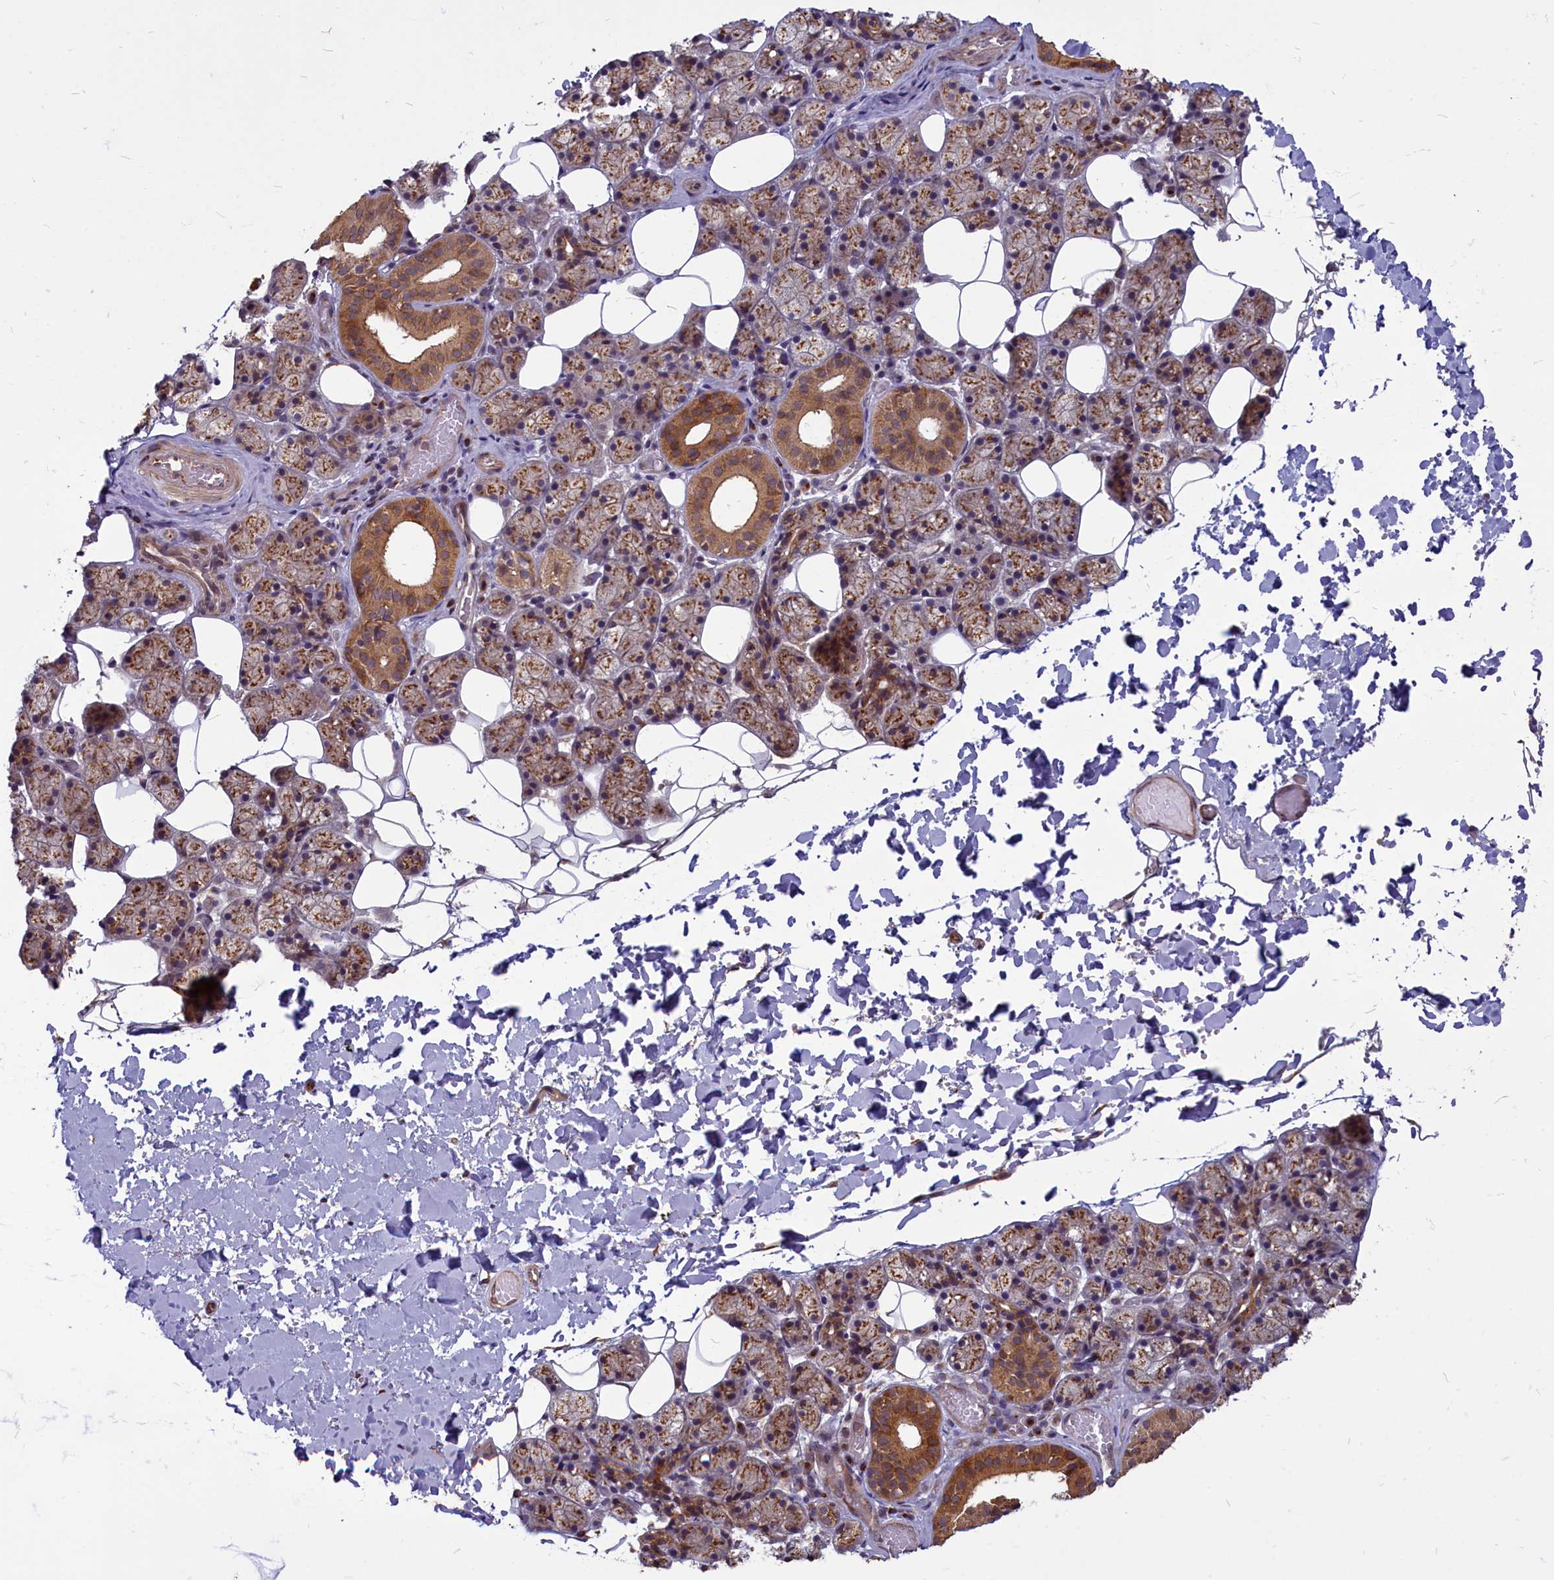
{"staining": {"intensity": "moderate", "quantity": "25%-75%", "location": "cytoplasmic/membranous,nuclear"}, "tissue": "salivary gland", "cell_type": "Glandular cells", "image_type": "normal", "snomed": [{"axis": "morphology", "description": "Normal tissue, NOS"}, {"axis": "topography", "description": "Salivary gland"}], "caption": "Protein staining of unremarkable salivary gland shows moderate cytoplasmic/membranous,nuclear positivity in approximately 25%-75% of glandular cells.", "gene": "ENSG00000274944", "patient": {"sex": "female", "age": 33}}